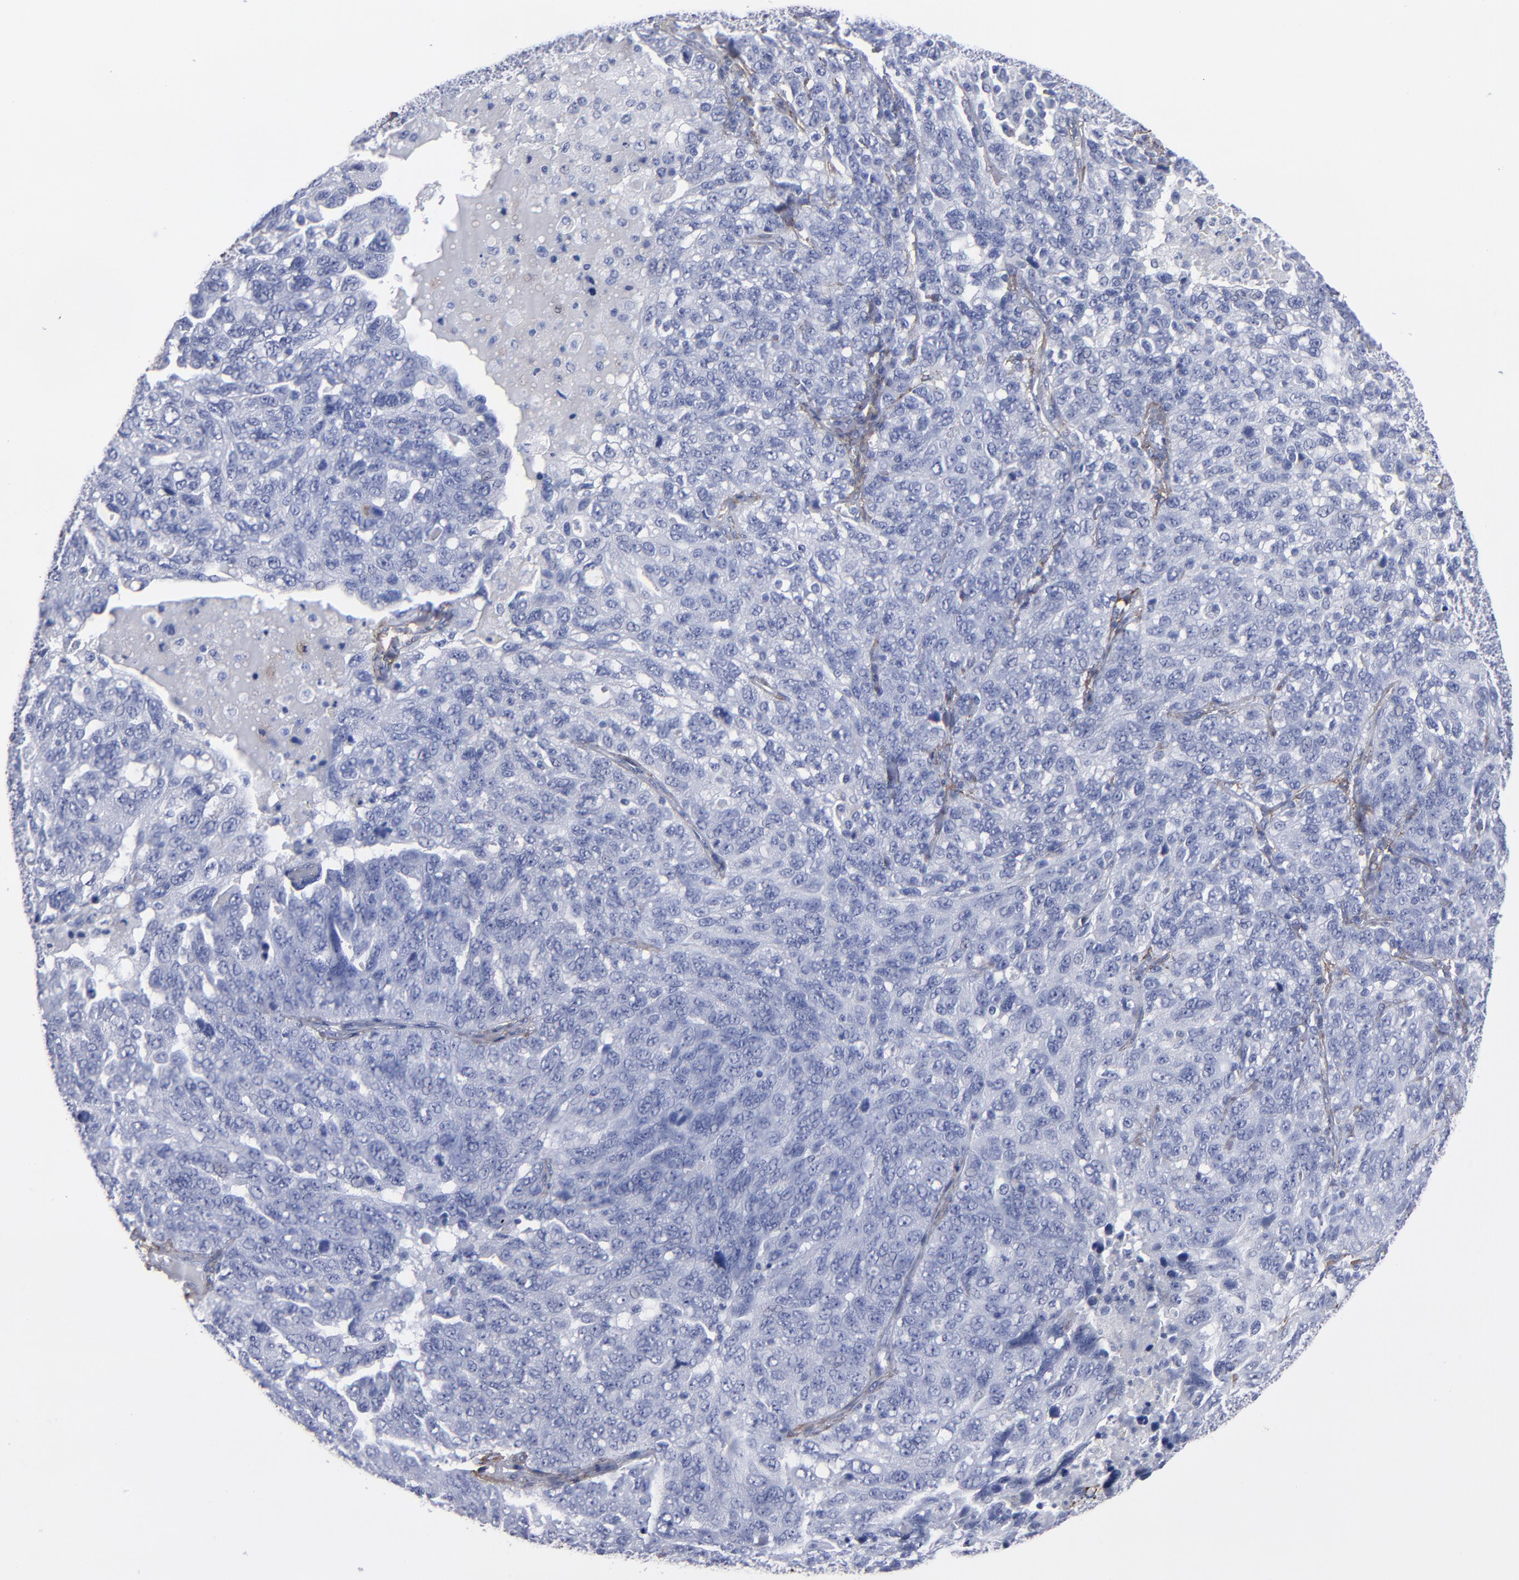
{"staining": {"intensity": "negative", "quantity": "none", "location": "none"}, "tissue": "ovarian cancer", "cell_type": "Tumor cells", "image_type": "cancer", "snomed": [{"axis": "morphology", "description": "Cystadenocarcinoma, serous, NOS"}, {"axis": "topography", "description": "Ovary"}], "caption": "An IHC histopathology image of ovarian cancer (serous cystadenocarcinoma) is shown. There is no staining in tumor cells of ovarian cancer (serous cystadenocarcinoma). (DAB (3,3'-diaminobenzidine) immunohistochemistry (IHC), high magnification).", "gene": "EMILIN1", "patient": {"sex": "female", "age": 71}}